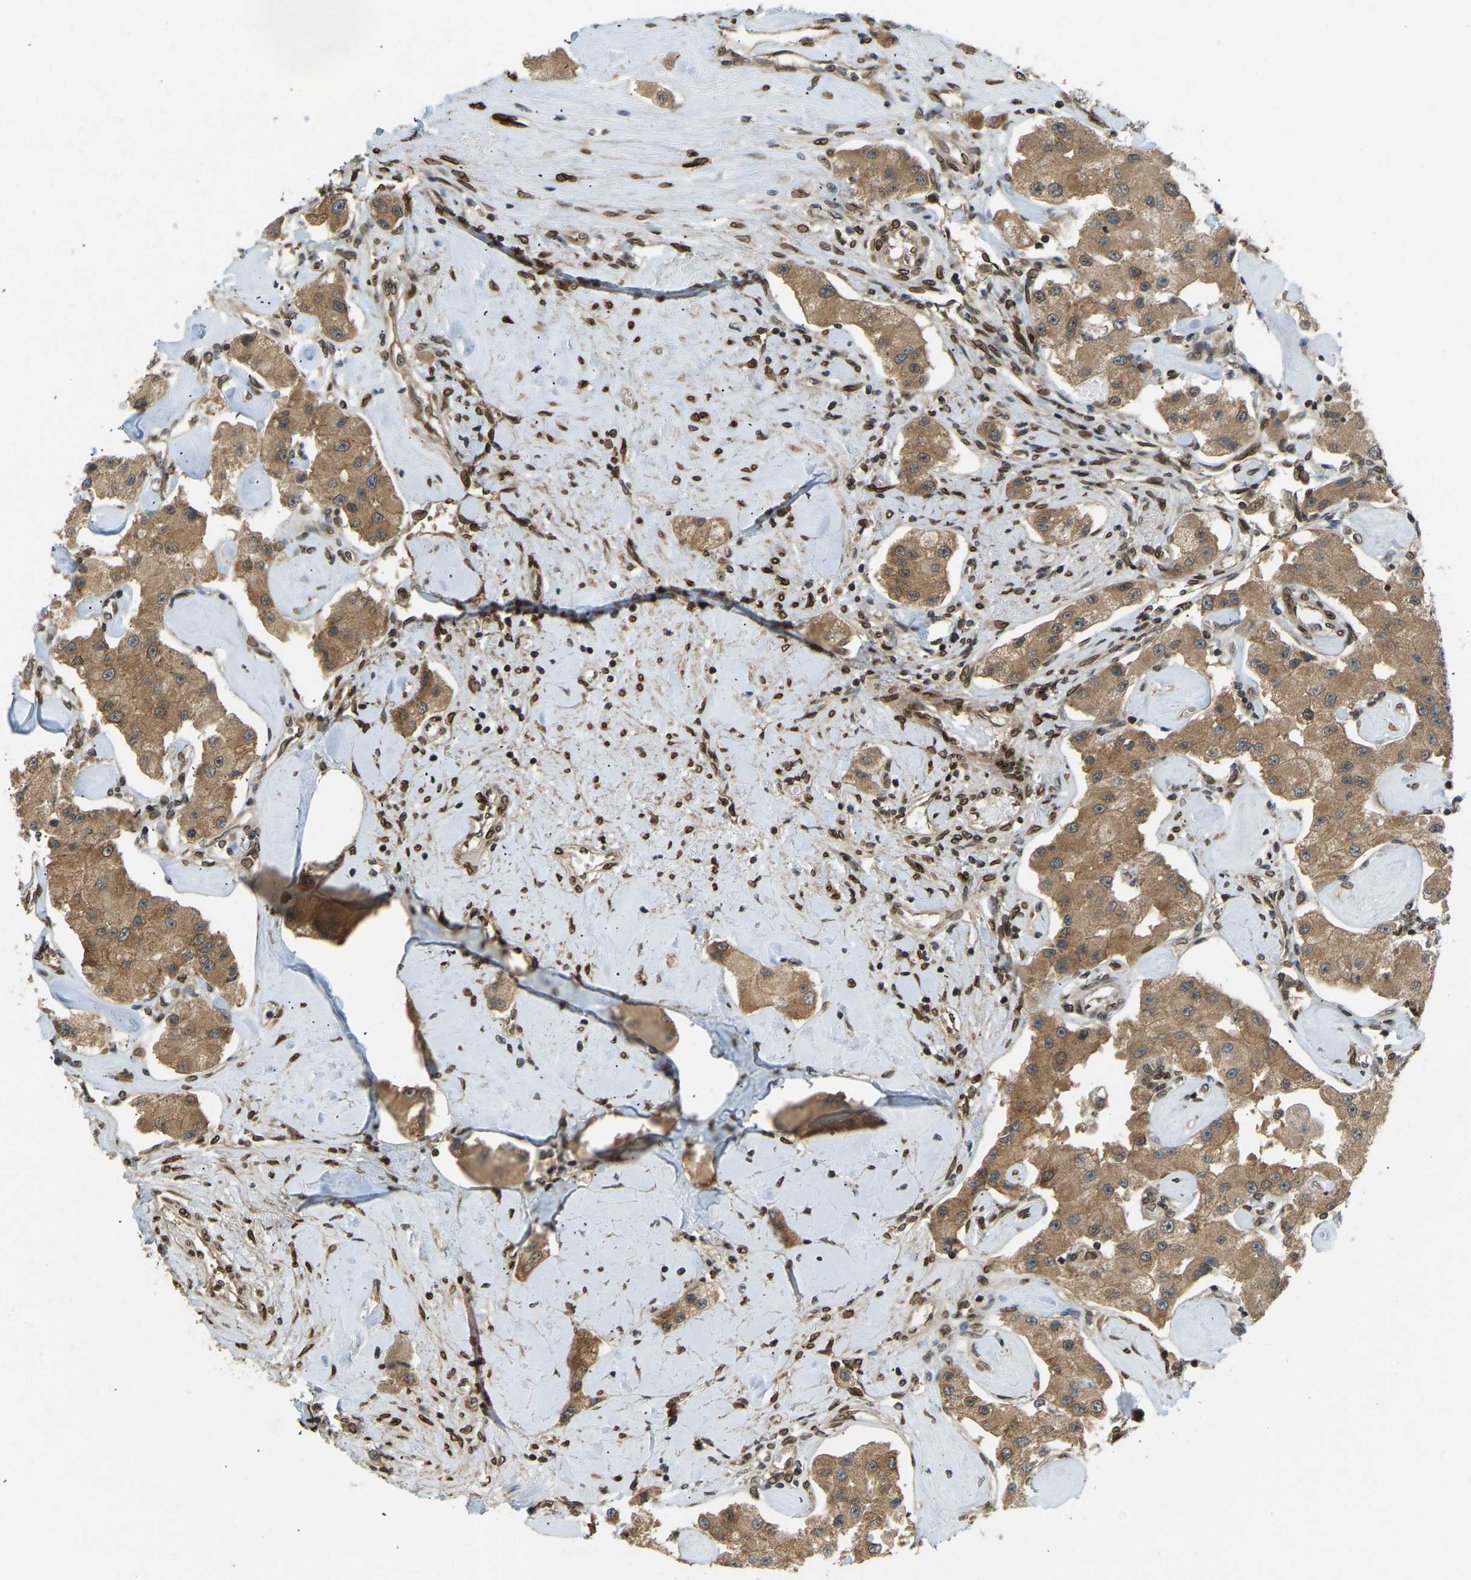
{"staining": {"intensity": "moderate", "quantity": ">75%", "location": "cytoplasmic/membranous"}, "tissue": "carcinoid", "cell_type": "Tumor cells", "image_type": "cancer", "snomed": [{"axis": "morphology", "description": "Carcinoid, malignant, NOS"}, {"axis": "topography", "description": "Pancreas"}], "caption": "The micrograph shows immunohistochemical staining of malignant carcinoid. There is moderate cytoplasmic/membranous positivity is appreciated in approximately >75% of tumor cells. Immunohistochemistry stains the protein of interest in brown and the nuclei are stained blue.", "gene": "SYNE1", "patient": {"sex": "male", "age": 41}}